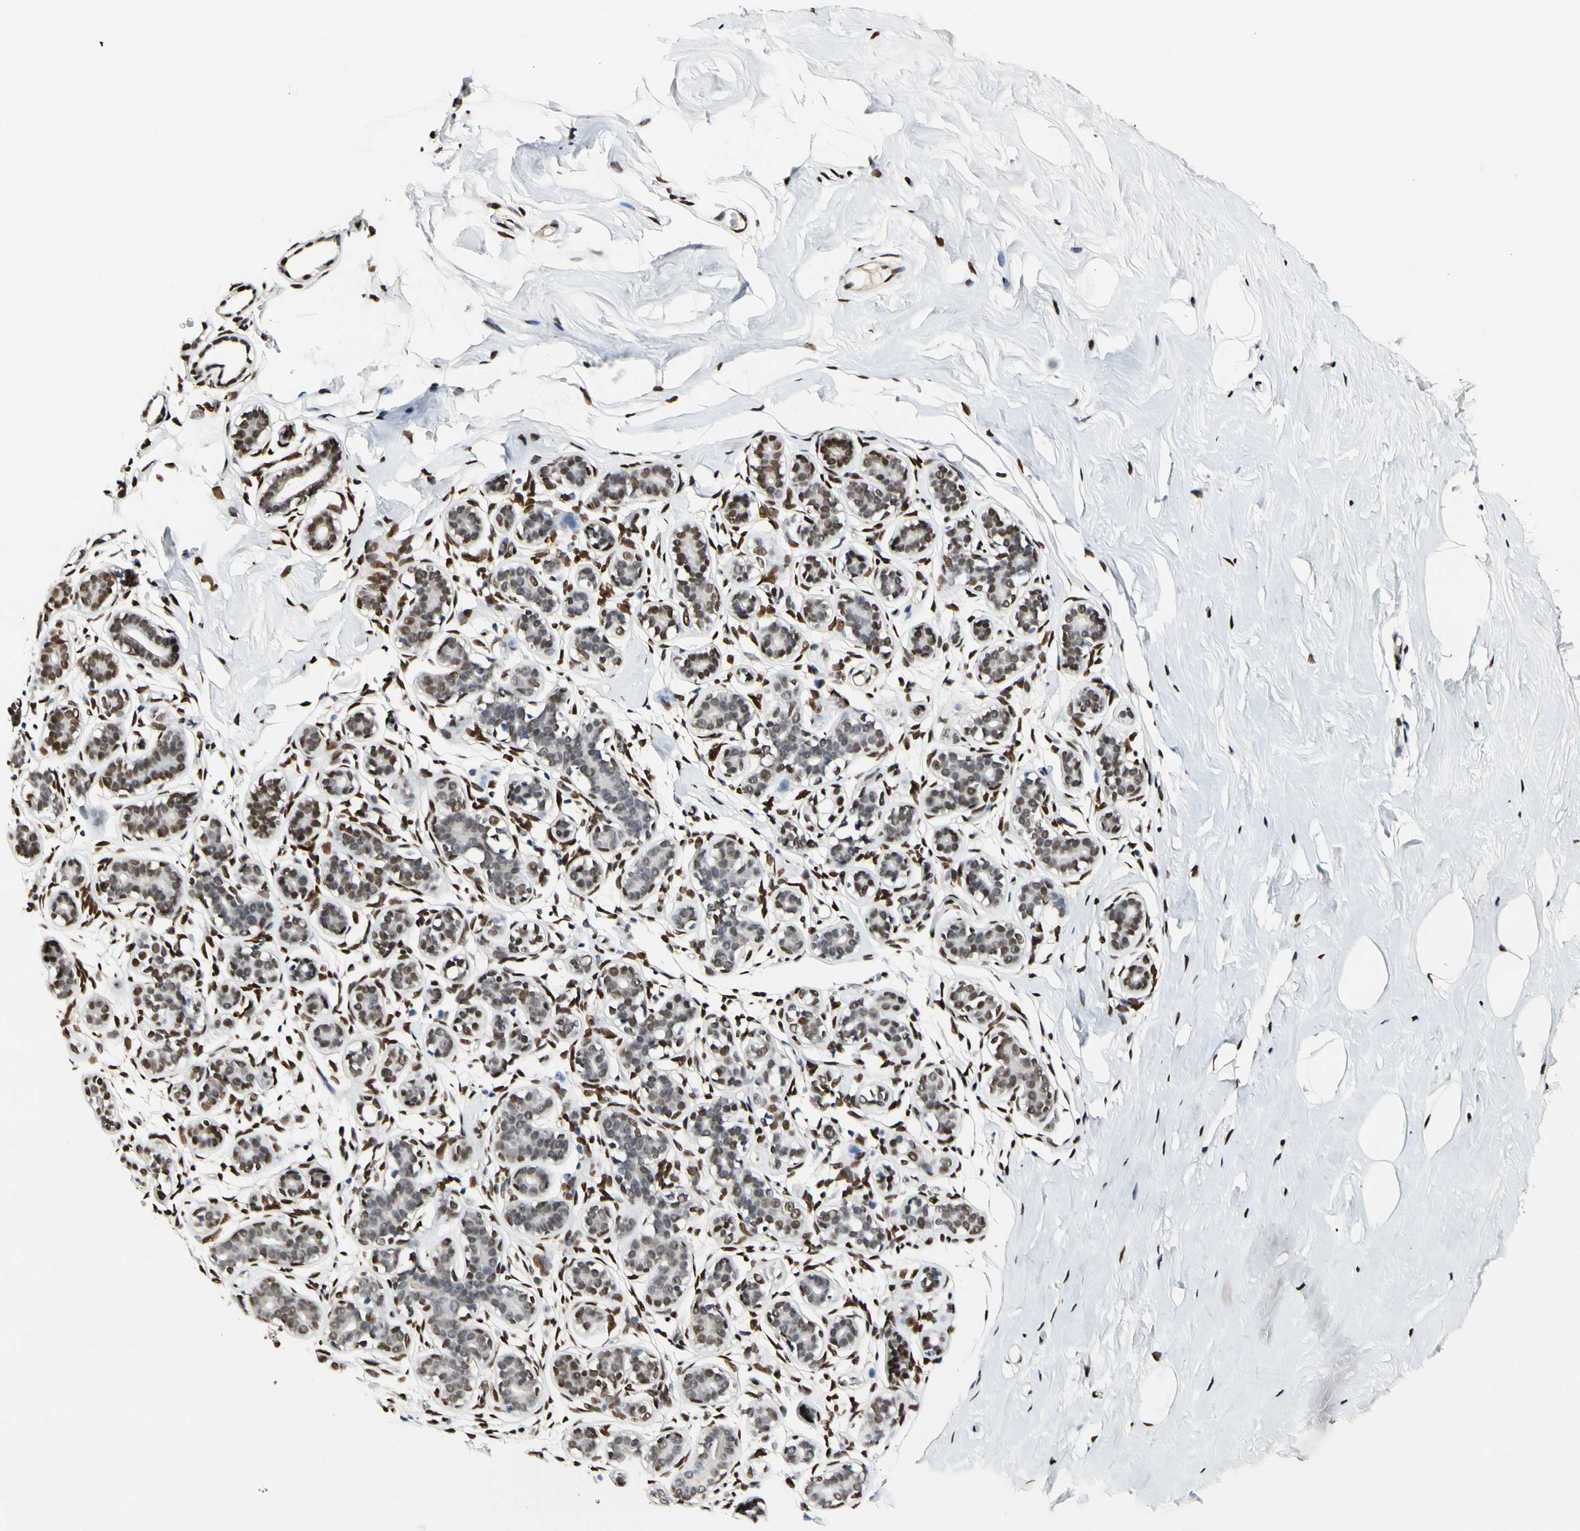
{"staining": {"intensity": "moderate", "quantity": ">75%", "location": "nuclear"}, "tissue": "breast", "cell_type": "Adipocytes", "image_type": "normal", "snomed": [{"axis": "morphology", "description": "Normal tissue, NOS"}, {"axis": "topography", "description": "Breast"}], "caption": "An image of human breast stained for a protein exhibits moderate nuclear brown staining in adipocytes.", "gene": "NFIA", "patient": {"sex": "female", "age": 75}}